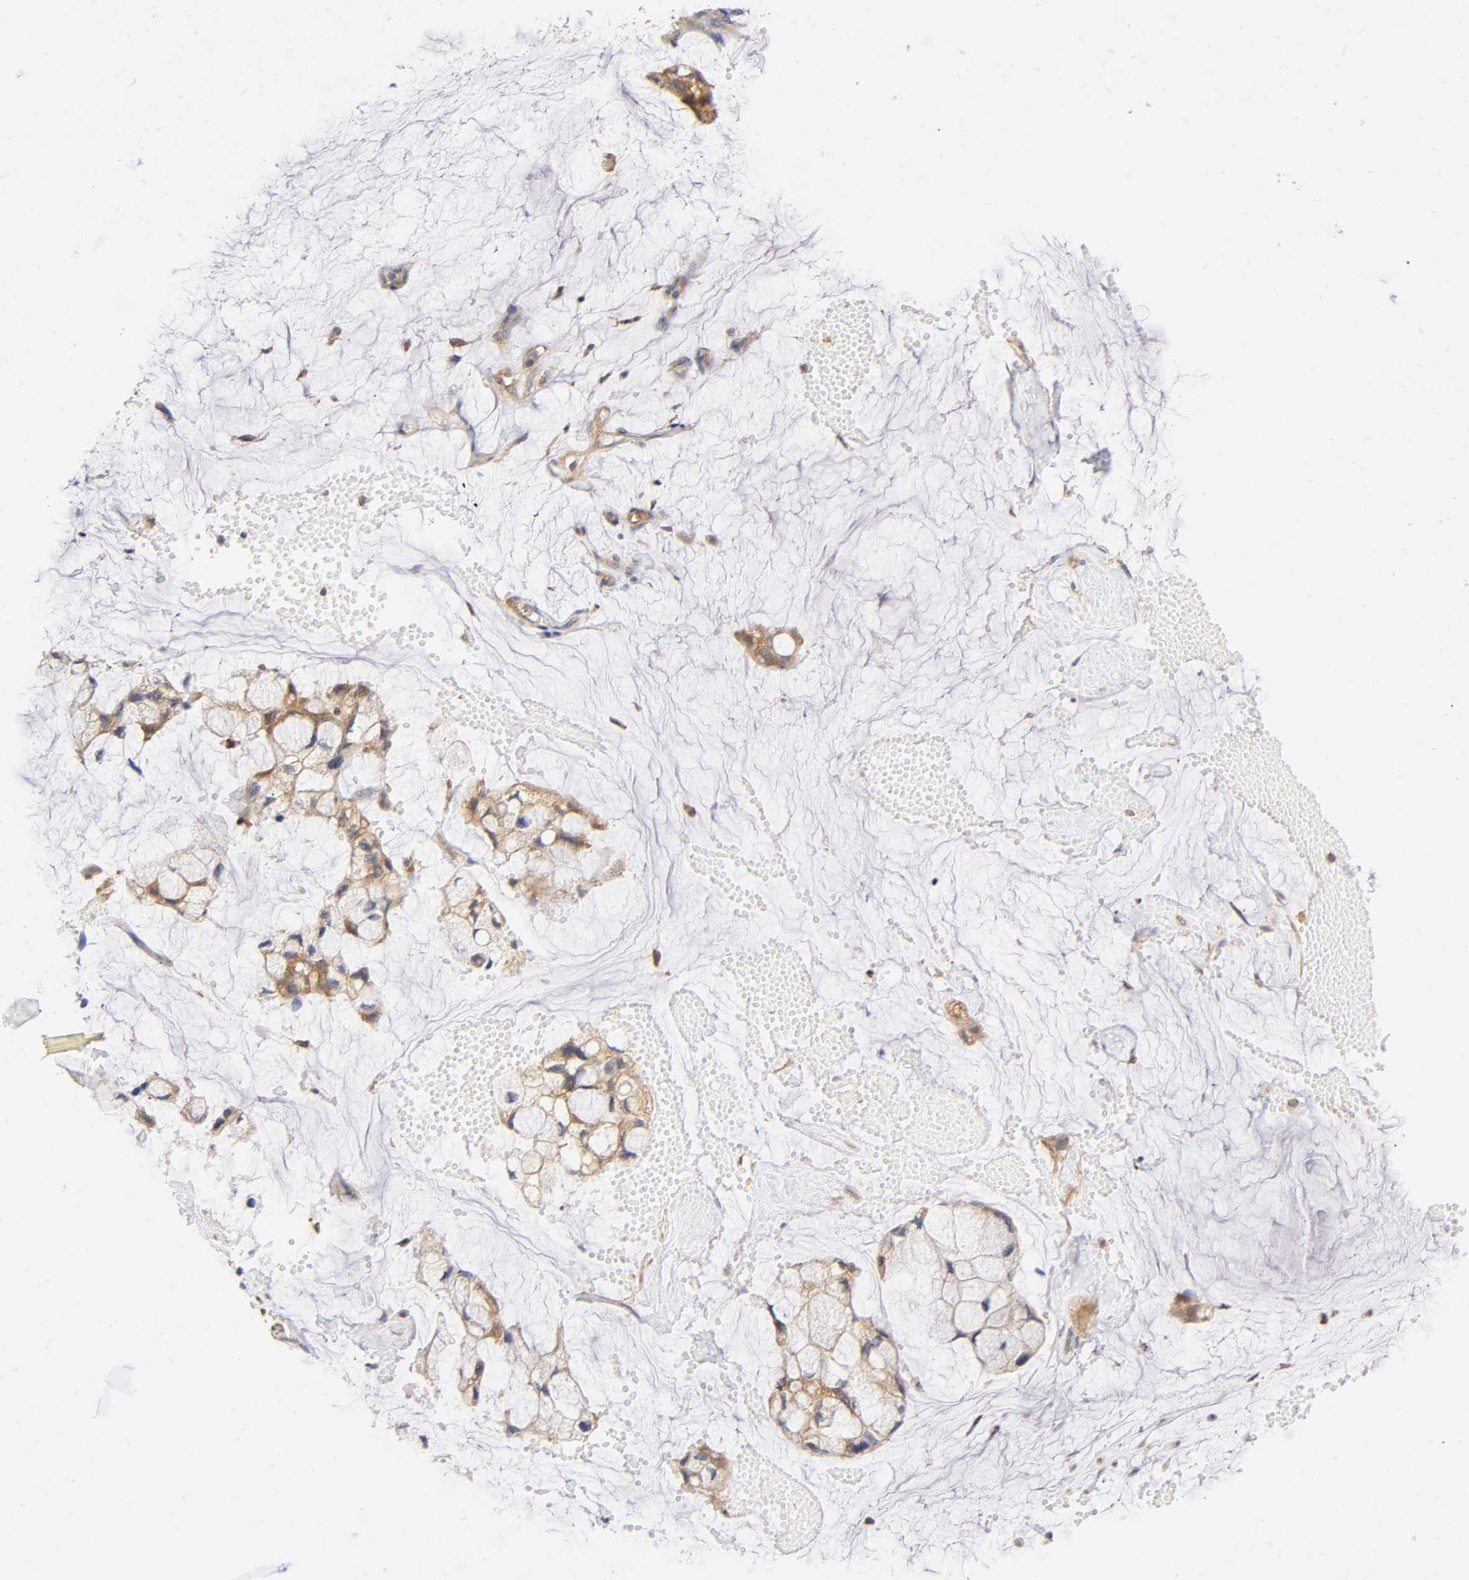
{"staining": {"intensity": "weak", "quantity": ">75%", "location": "cytoplasmic/membranous"}, "tissue": "ovarian cancer", "cell_type": "Tumor cells", "image_type": "cancer", "snomed": [{"axis": "morphology", "description": "Cystadenocarcinoma, mucinous, NOS"}, {"axis": "topography", "description": "Ovary"}], "caption": "Weak cytoplasmic/membranous positivity is present in about >75% of tumor cells in ovarian mucinous cystadenocarcinoma.", "gene": "PAFAH1B1", "patient": {"sex": "female", "age": 39}}